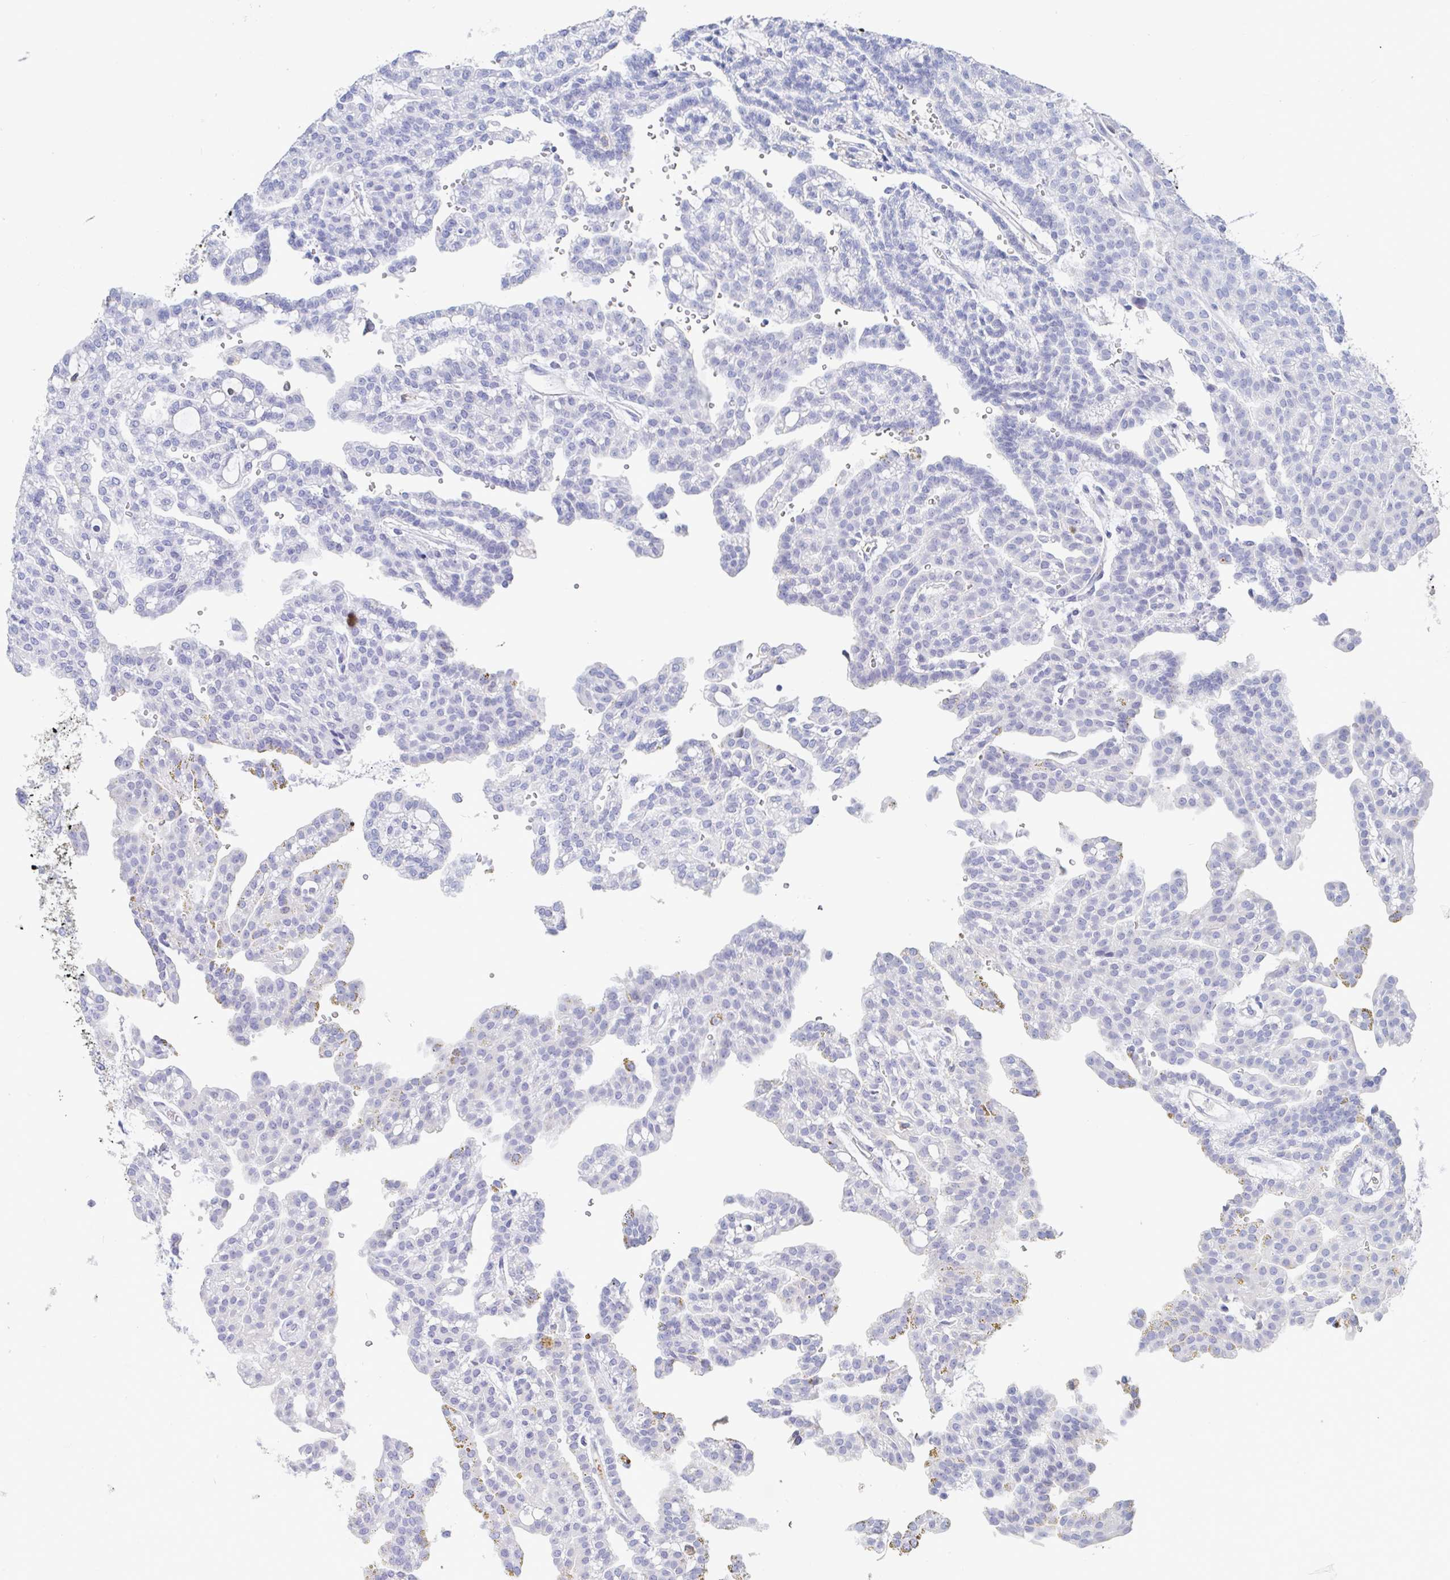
{"staining": {"intensity": "negative", "quantity": "none", "location": "none"}, "tissue": "renal cancer", "cell_type": "Tumor cells", "image_type": "cancer", "snomed": [{"axis": "morphology", "description": "Adenocarcinoma, NOS"}, {"axis": "topography", "description": "Kidney"}], "caption": "There is no significant positivity in tumor cells of renal cancer.", "gene": "OR2A4", "patient": {"sex": "male", "age": 63}}